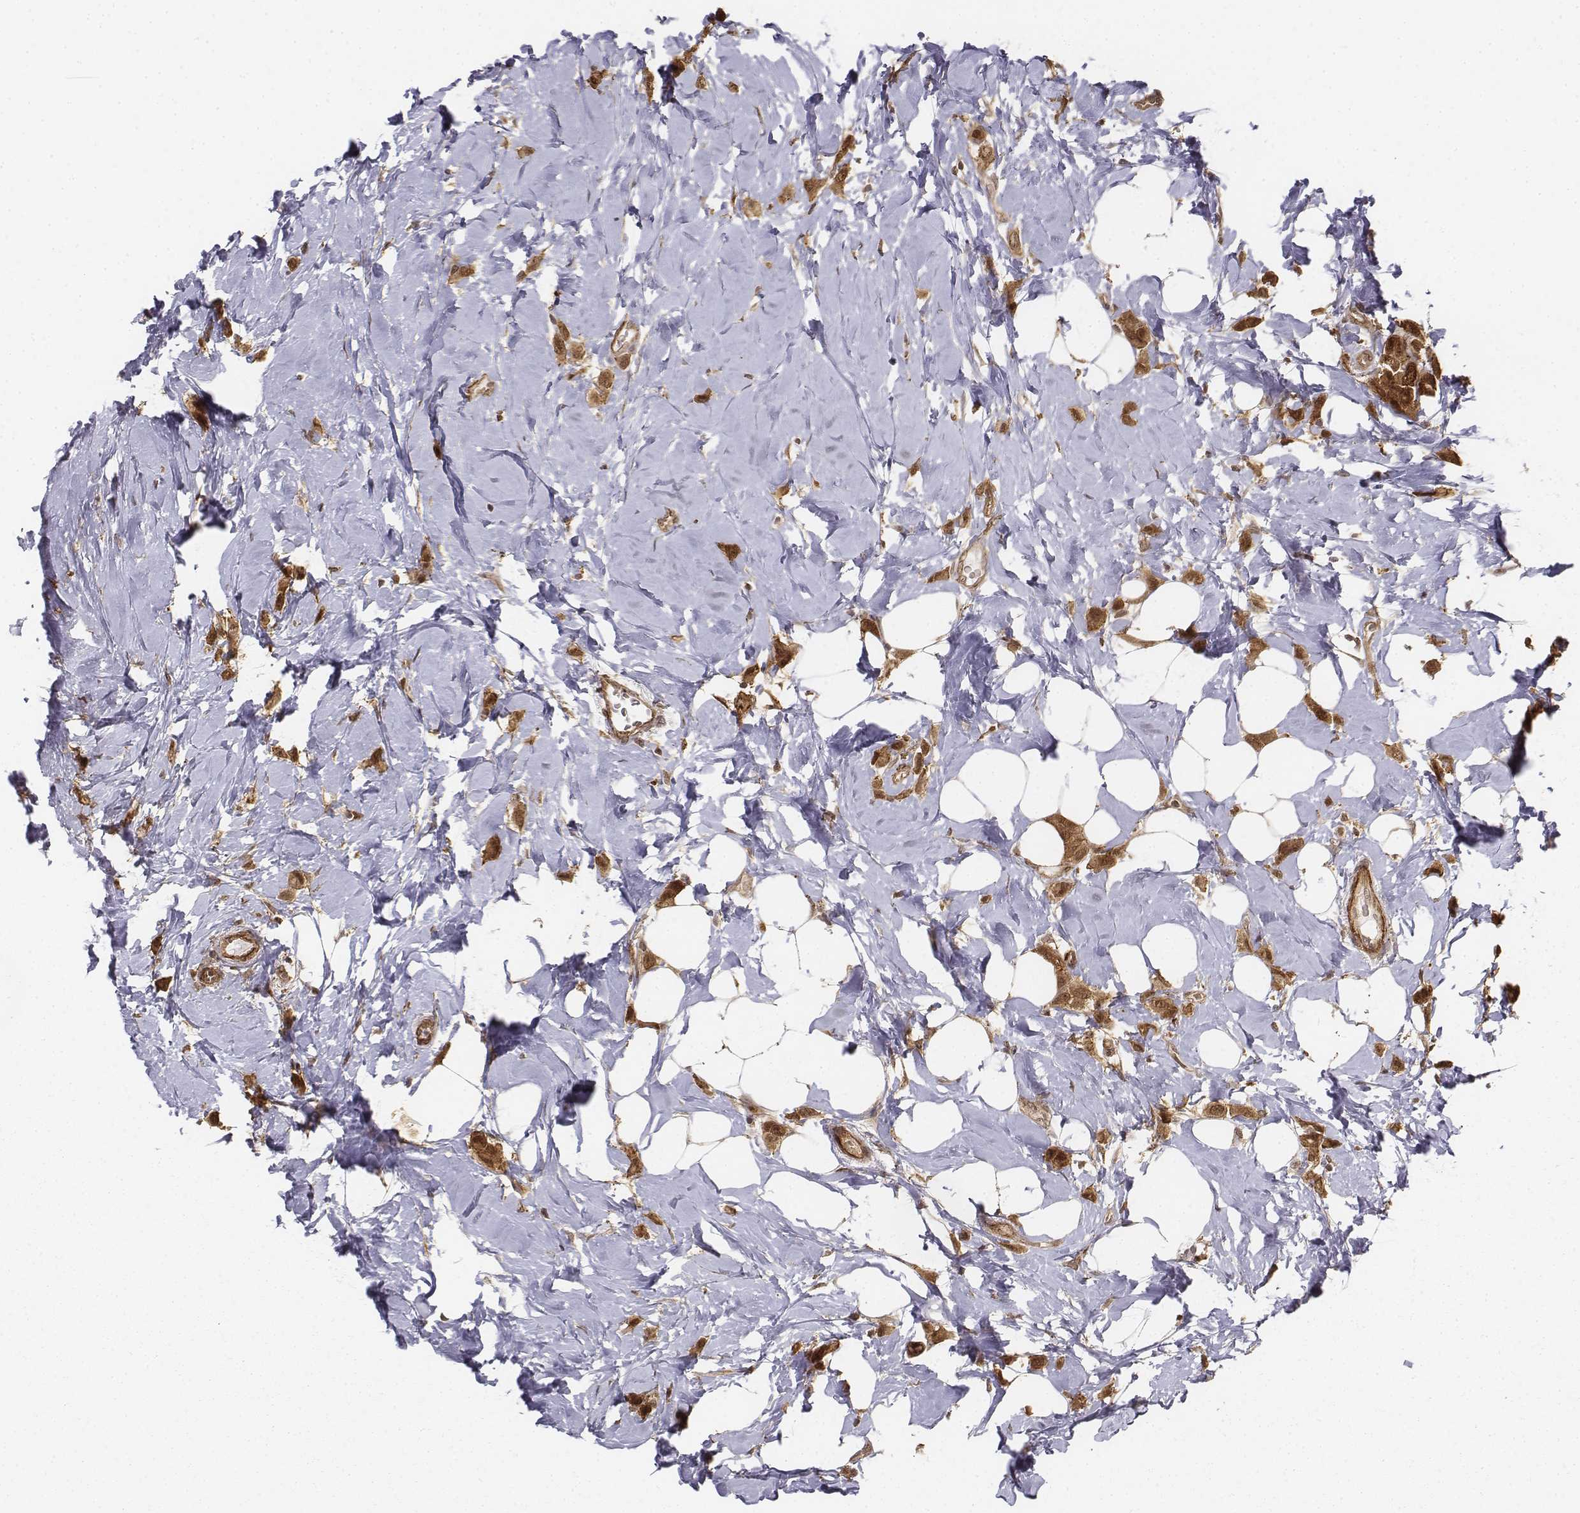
{"staining": {"intensity": "strong", "quantity": ">75%", "location": "cytoplasmic/membranous,nuclear"}, "tissue": "breast cancer", "cell_type": "Tumor cells", "image_type": "cancer", "snomed": [{"axis": "morphology", "description": "Lobular carcinoma"}, {"axis": "topography", "description": "Breast"}], "caption": "An image of lobular carcinoma (breast) stained for a protein displays strong cytoplasmic/membranous and nuclear brown staining in tumor cells. The staining is performed using DAB brown chromogen to label protein expression. The nuclei are counter-stained blue using hematoxylin.", "gene": "ZFYVE19", "patient": {"sex": "female", "age": 66}}